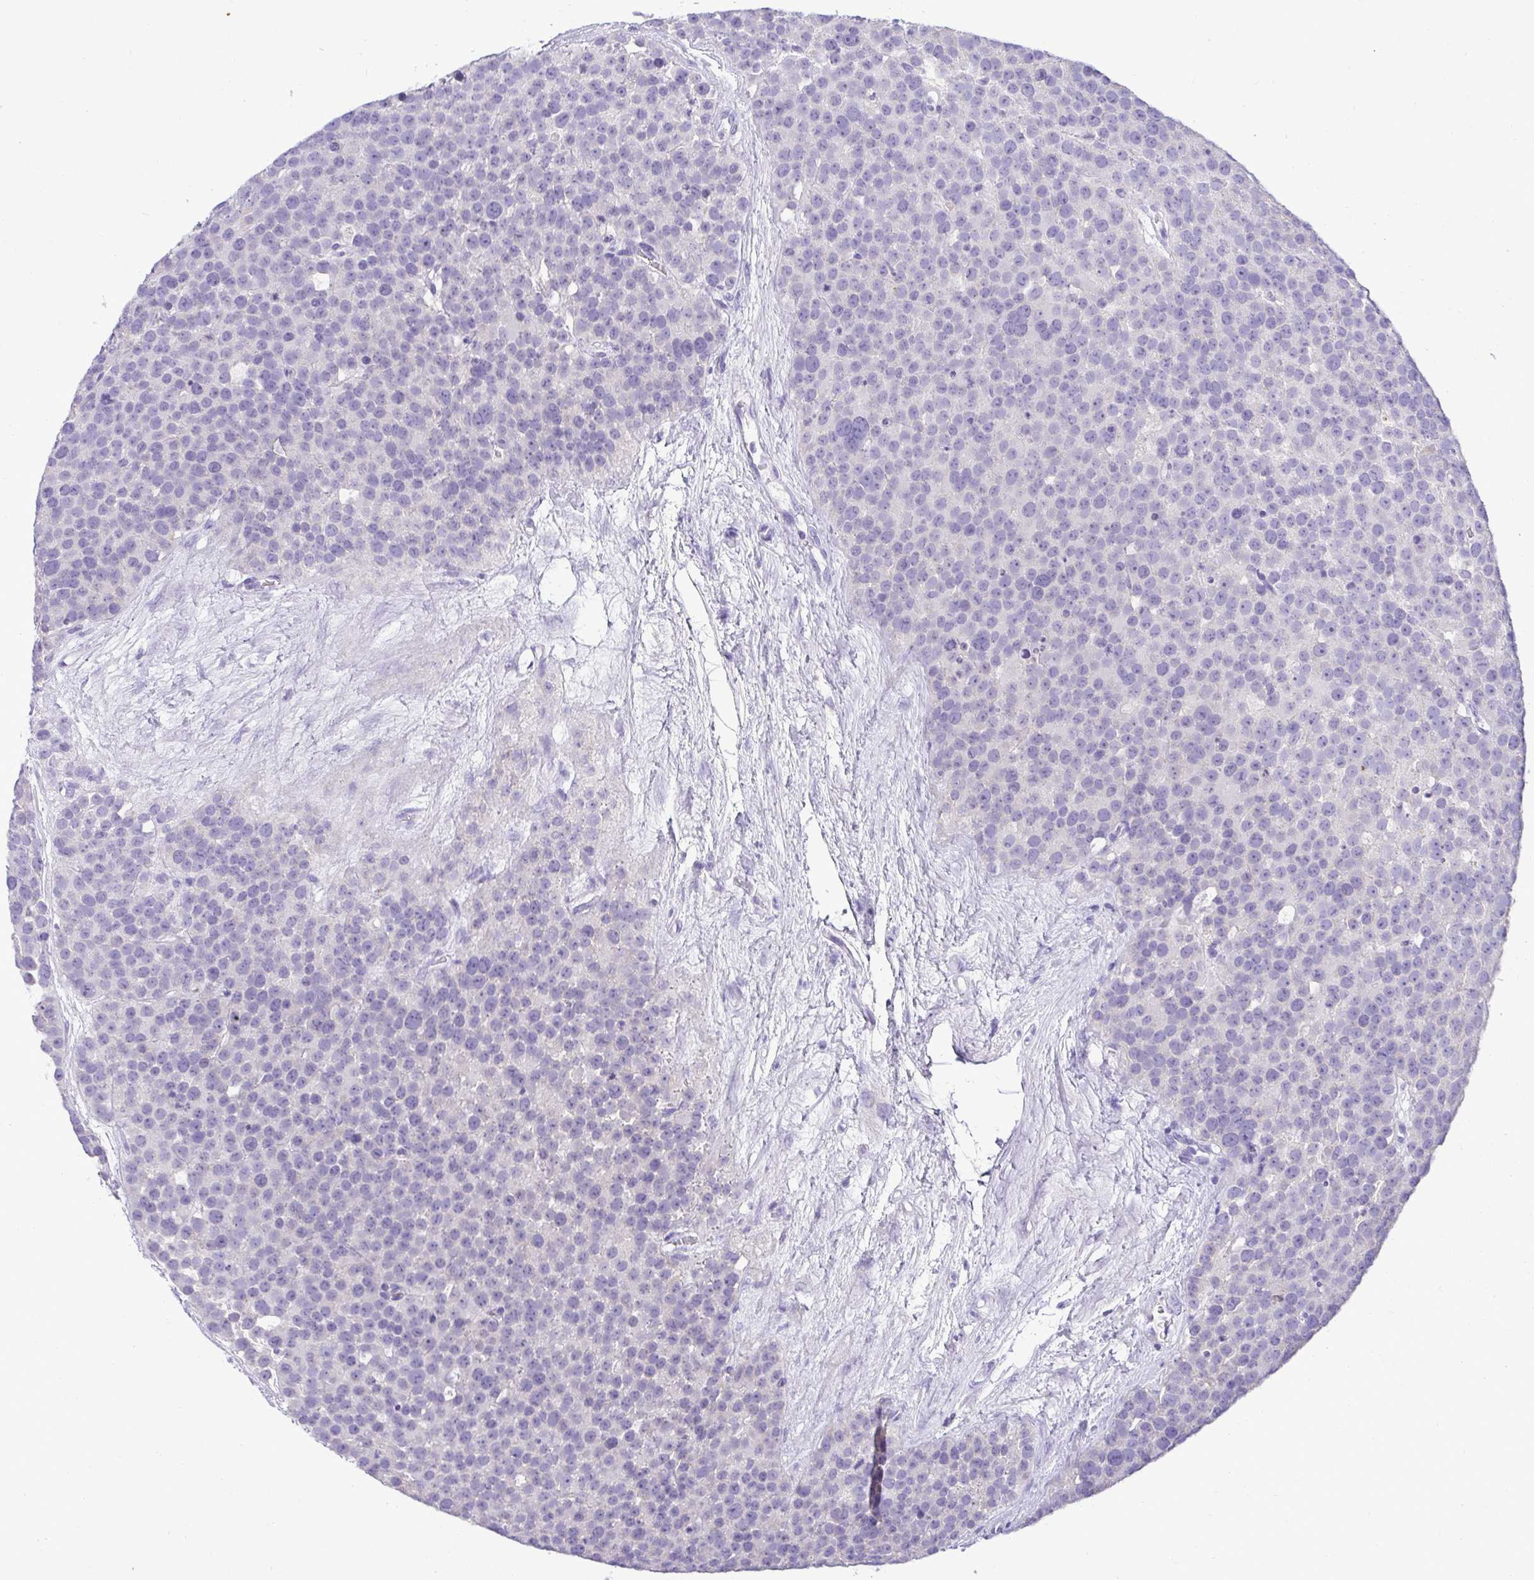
{"staining": {"intensity": "negative", "quantity": "none", "location": "none"}, "tissue": "testis cancer", "cell_type": "Tumor cells", "image_type": "cancer", "snomed": [{"axis": "morphology", "description": "Seminoma, NOS"}, {"axis": "topography", "description": "Testis"}], "caption": "A photomicrograph of testis cancer (seminoma) stained for a protein shows no brown staining in tumor cells.", "gene": "ST8SIA2", "patient": {"sex": "male", "age": 71}}